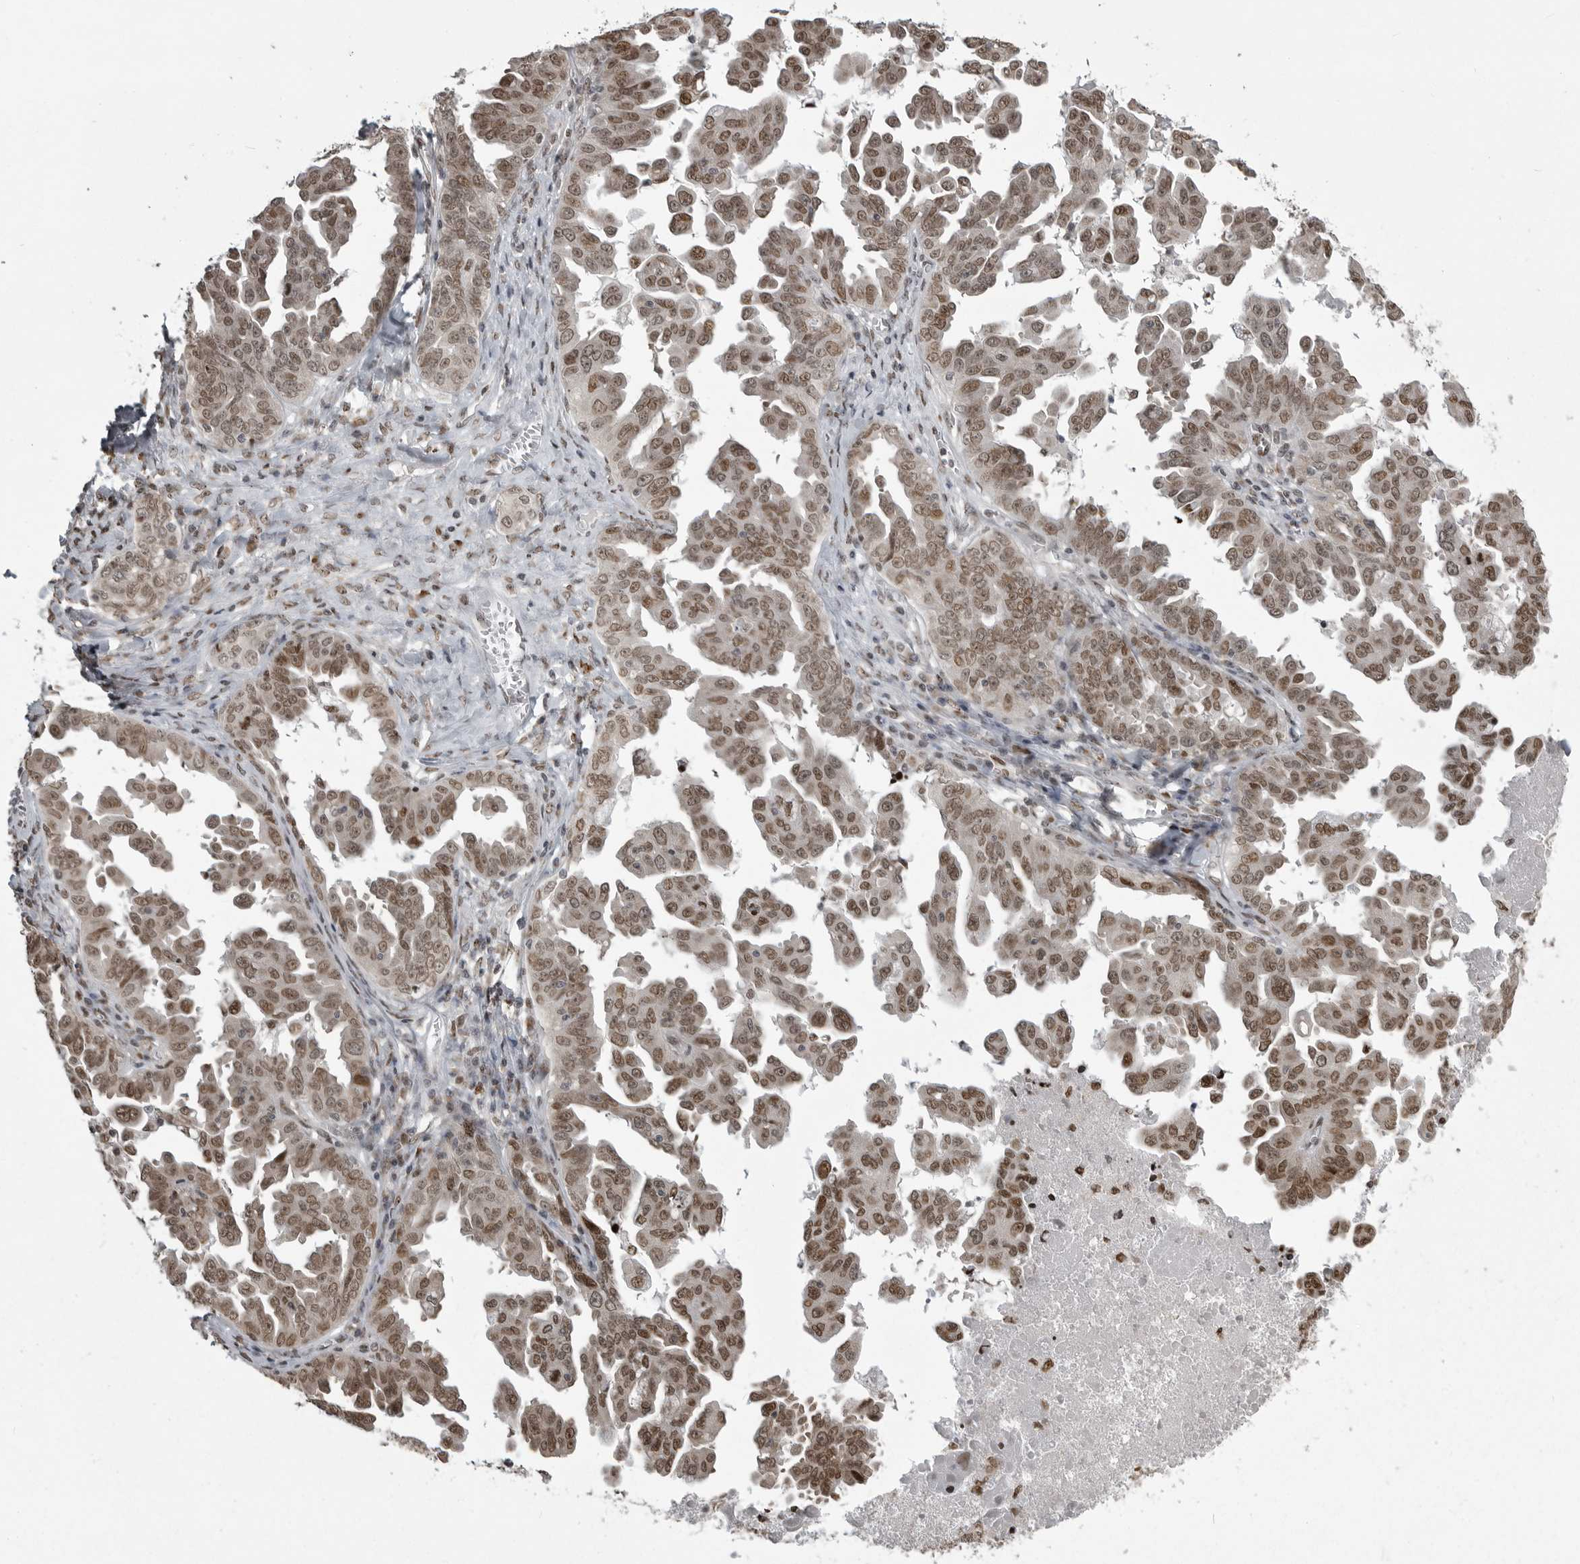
{"staining": {"intensity": "moderate", "quantity": ">75%", "location": "nuclear"}, "tissue": "ovarian cancer", "cell_type": "Tumor cells", "image_type": "cancer", "snomed": [{"axis": "morphology", "description": "Carcinoma, endometroid"}, {"axis": "topography", "description": "Ovary"}], "caption": "Immunohistochemical staining of ovarian endometroid carcinoma displays medium levels of moderate nuclear expression in approximately >75% of tumor cells. The protein of interest is stained brown, and the nuclei are stained in blue (DAB (3,3'-diaminobenzidine) IHC with brightfield microscopy, high magnification).", "gene": "YAF2", "patient": {"sex": "female", "age": 62}}